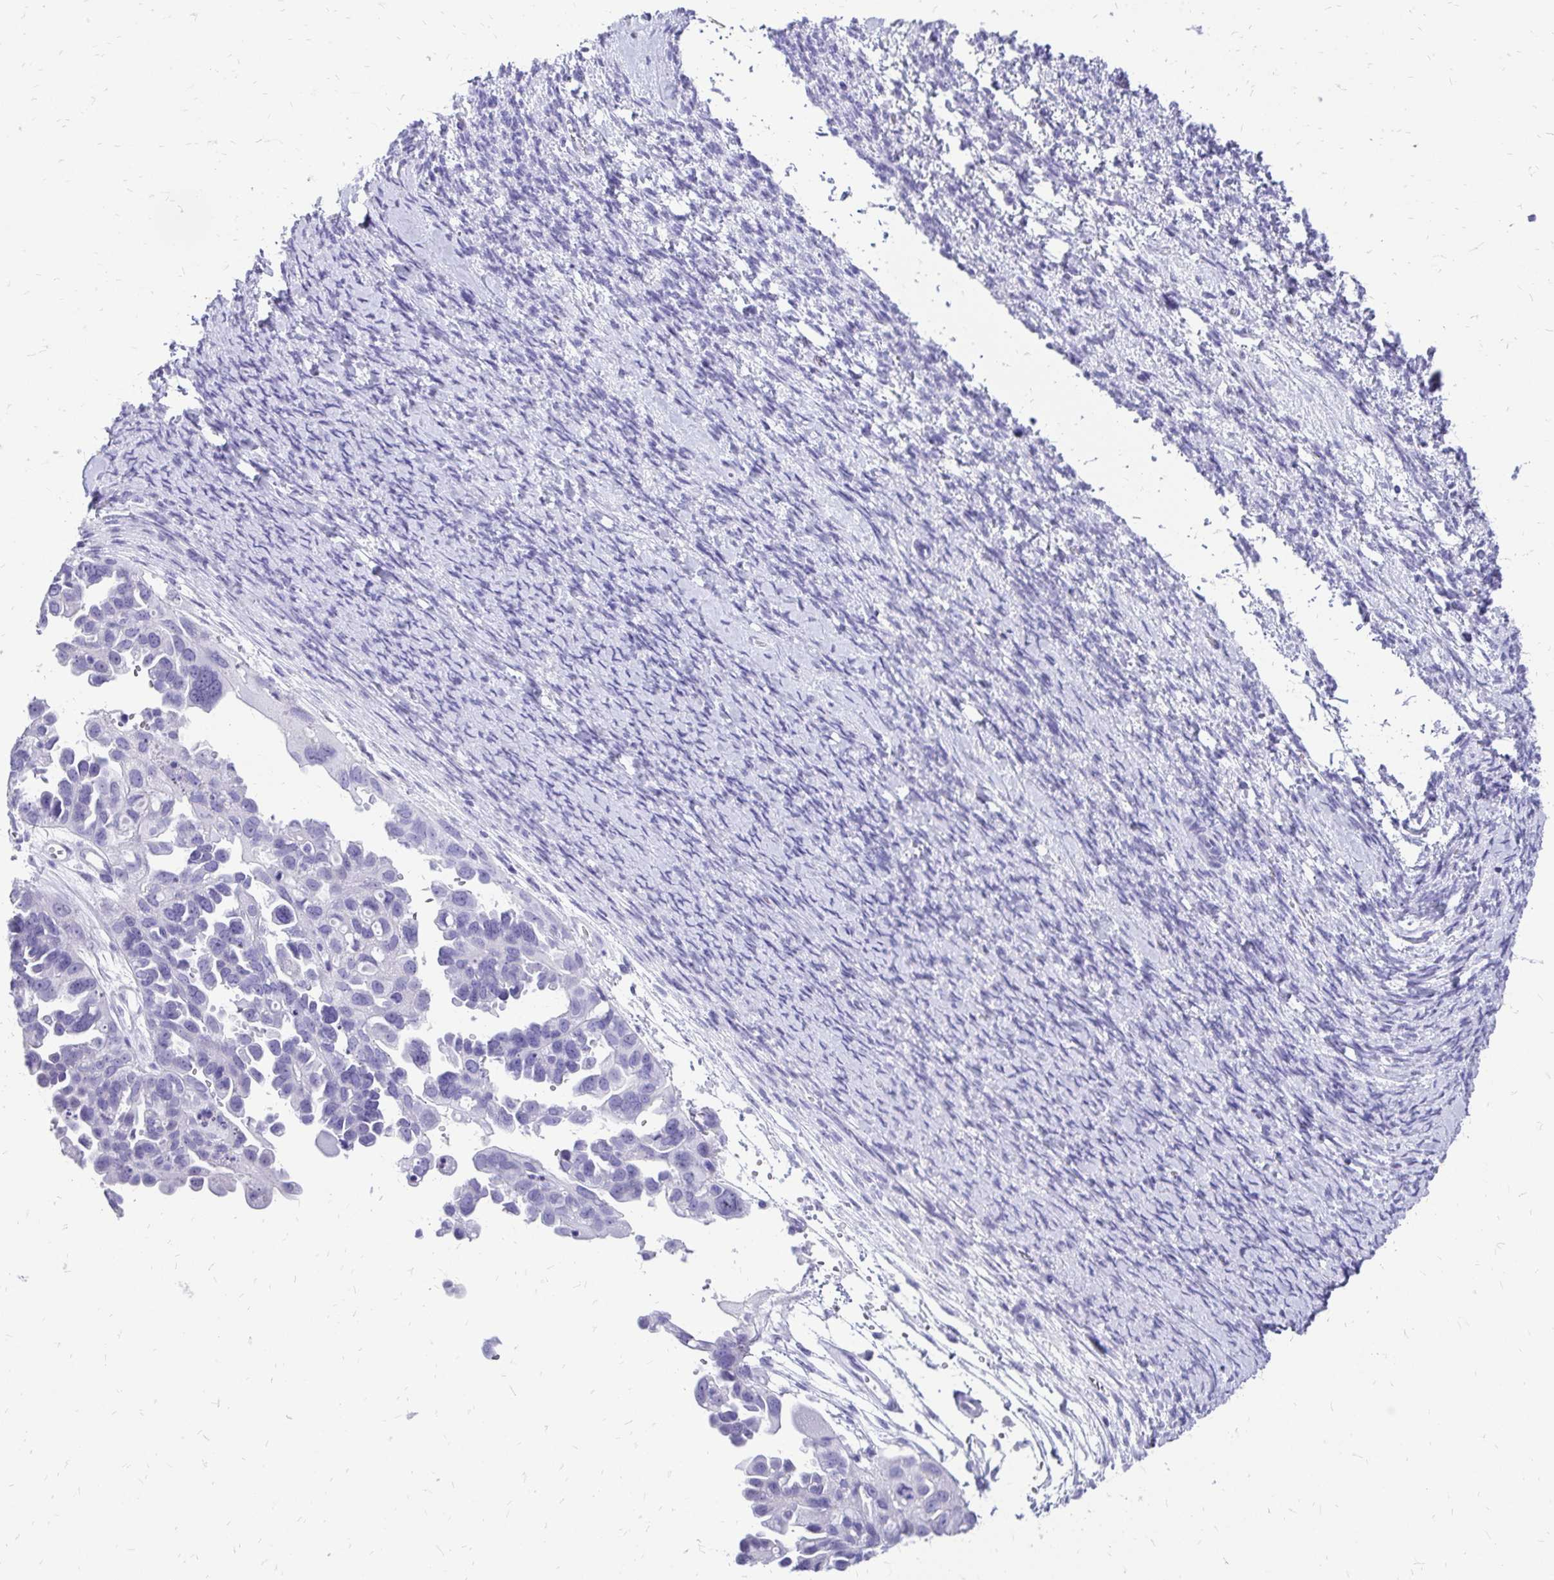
{"staining": {"intensity": "negative", "quantity": "none", "location": "none"}, "tissue": "ovarian cancer", "cell_type": "Tumor cells", "image_type": "cancer", "snomed": [{"axis": "morphology", "description": "Cystadenocarcinoma, serous, NOS"}, {"axis": "topography", "description": "Ovary"}], "caption": "Serous cystadenocarcinoma (ovarian) was stained to show a protein in brown. There is no significant staining in tumor cells.", "gene": "SLC32A1", "patient": {"sex": "female", "age": 53}}